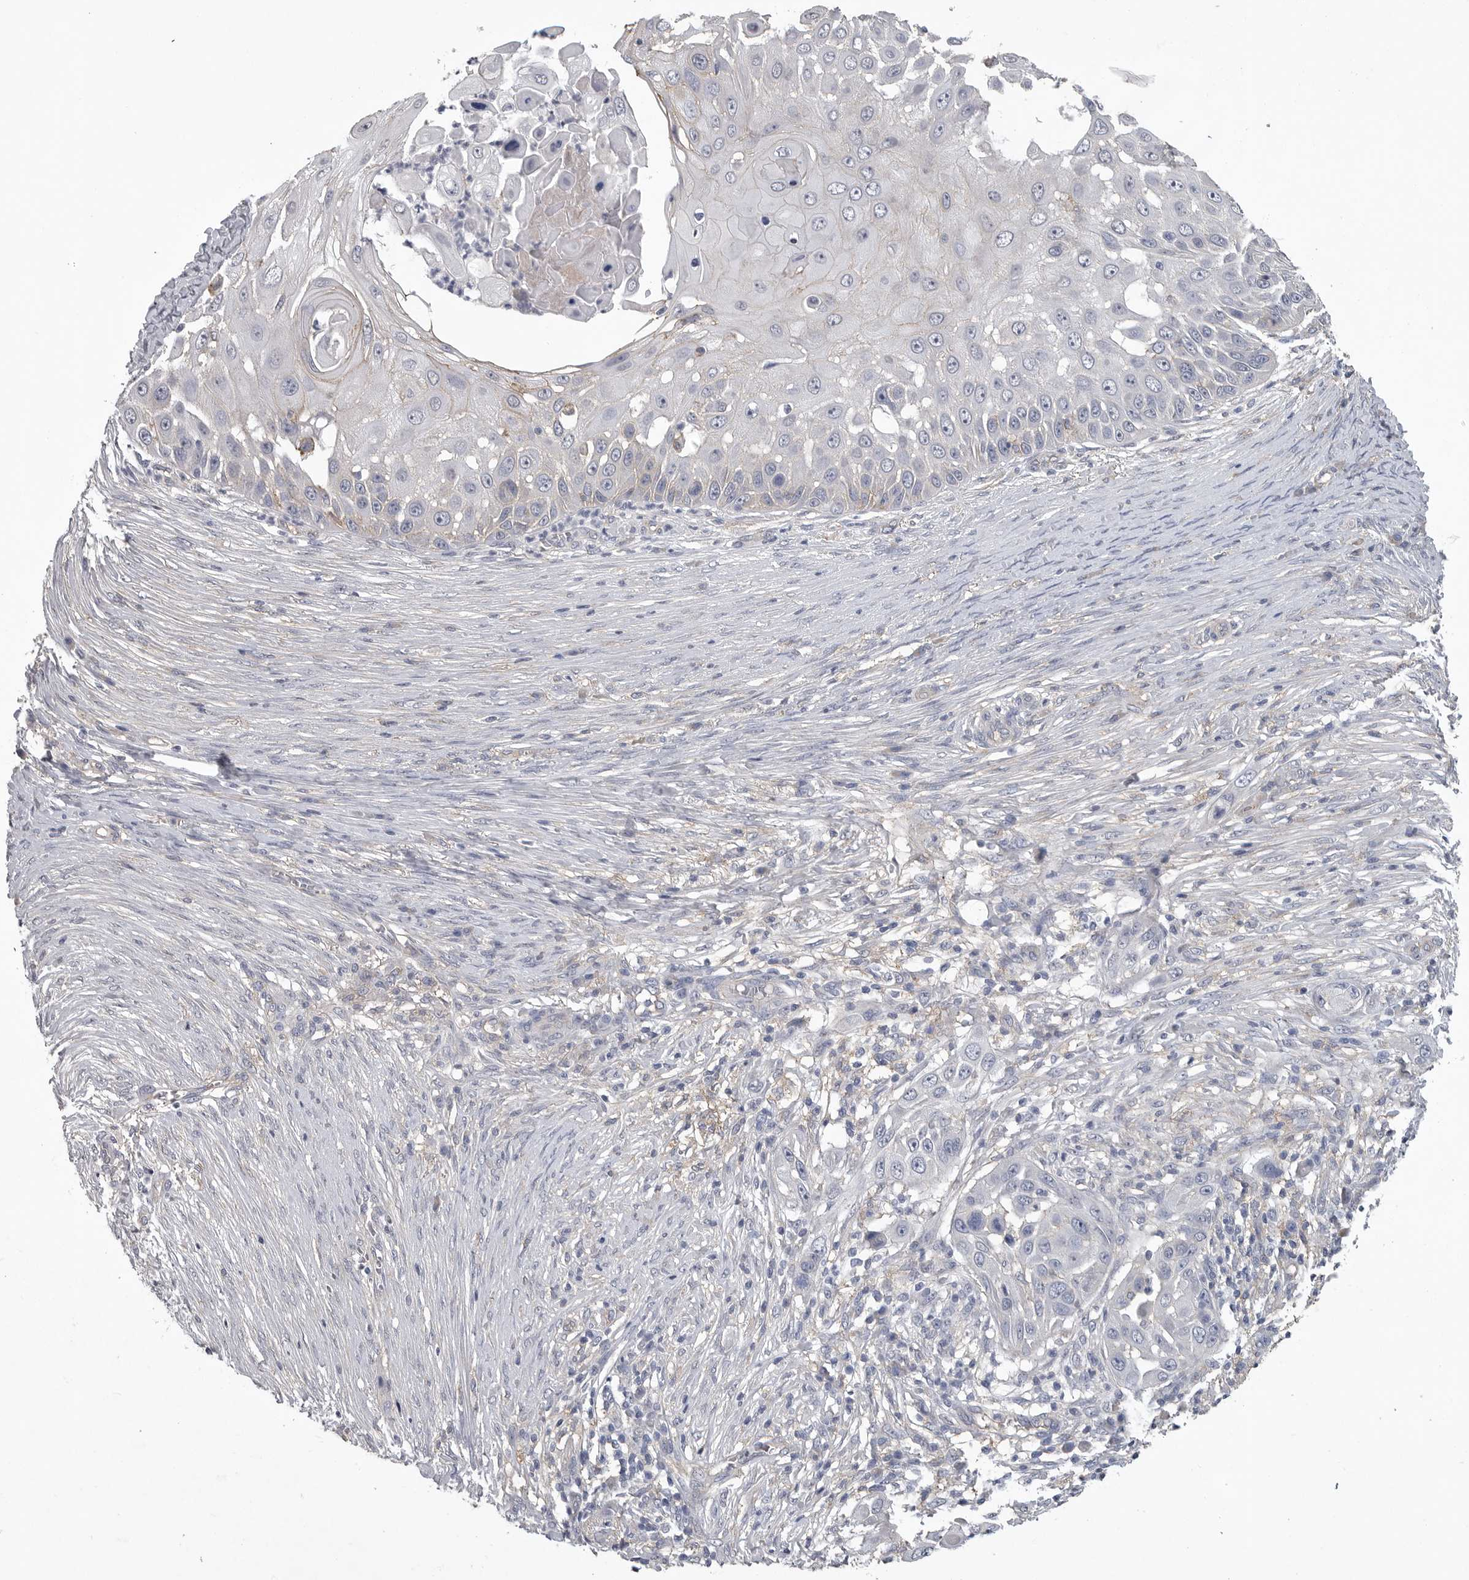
{"staining": {"intensity": "negative", "quantity": "none", "location": "none"}, "tissue": "skin cancer", "cell_type": "Tumor cells", "image_type": "cancer", "snomed": [{"axis": "morphology", "description": "Squamous cell carcinoma, NOS"}, {"axis": "topography", "description": "Skin"}], "caption": "Histopathology image shows no protein staining in tumor cells of squamous cell carcinoma (skin) tissue. Nuclei are stained in blue.", "gene": "NECTIN2", "patient": {"sex": "female", "age": 44}}